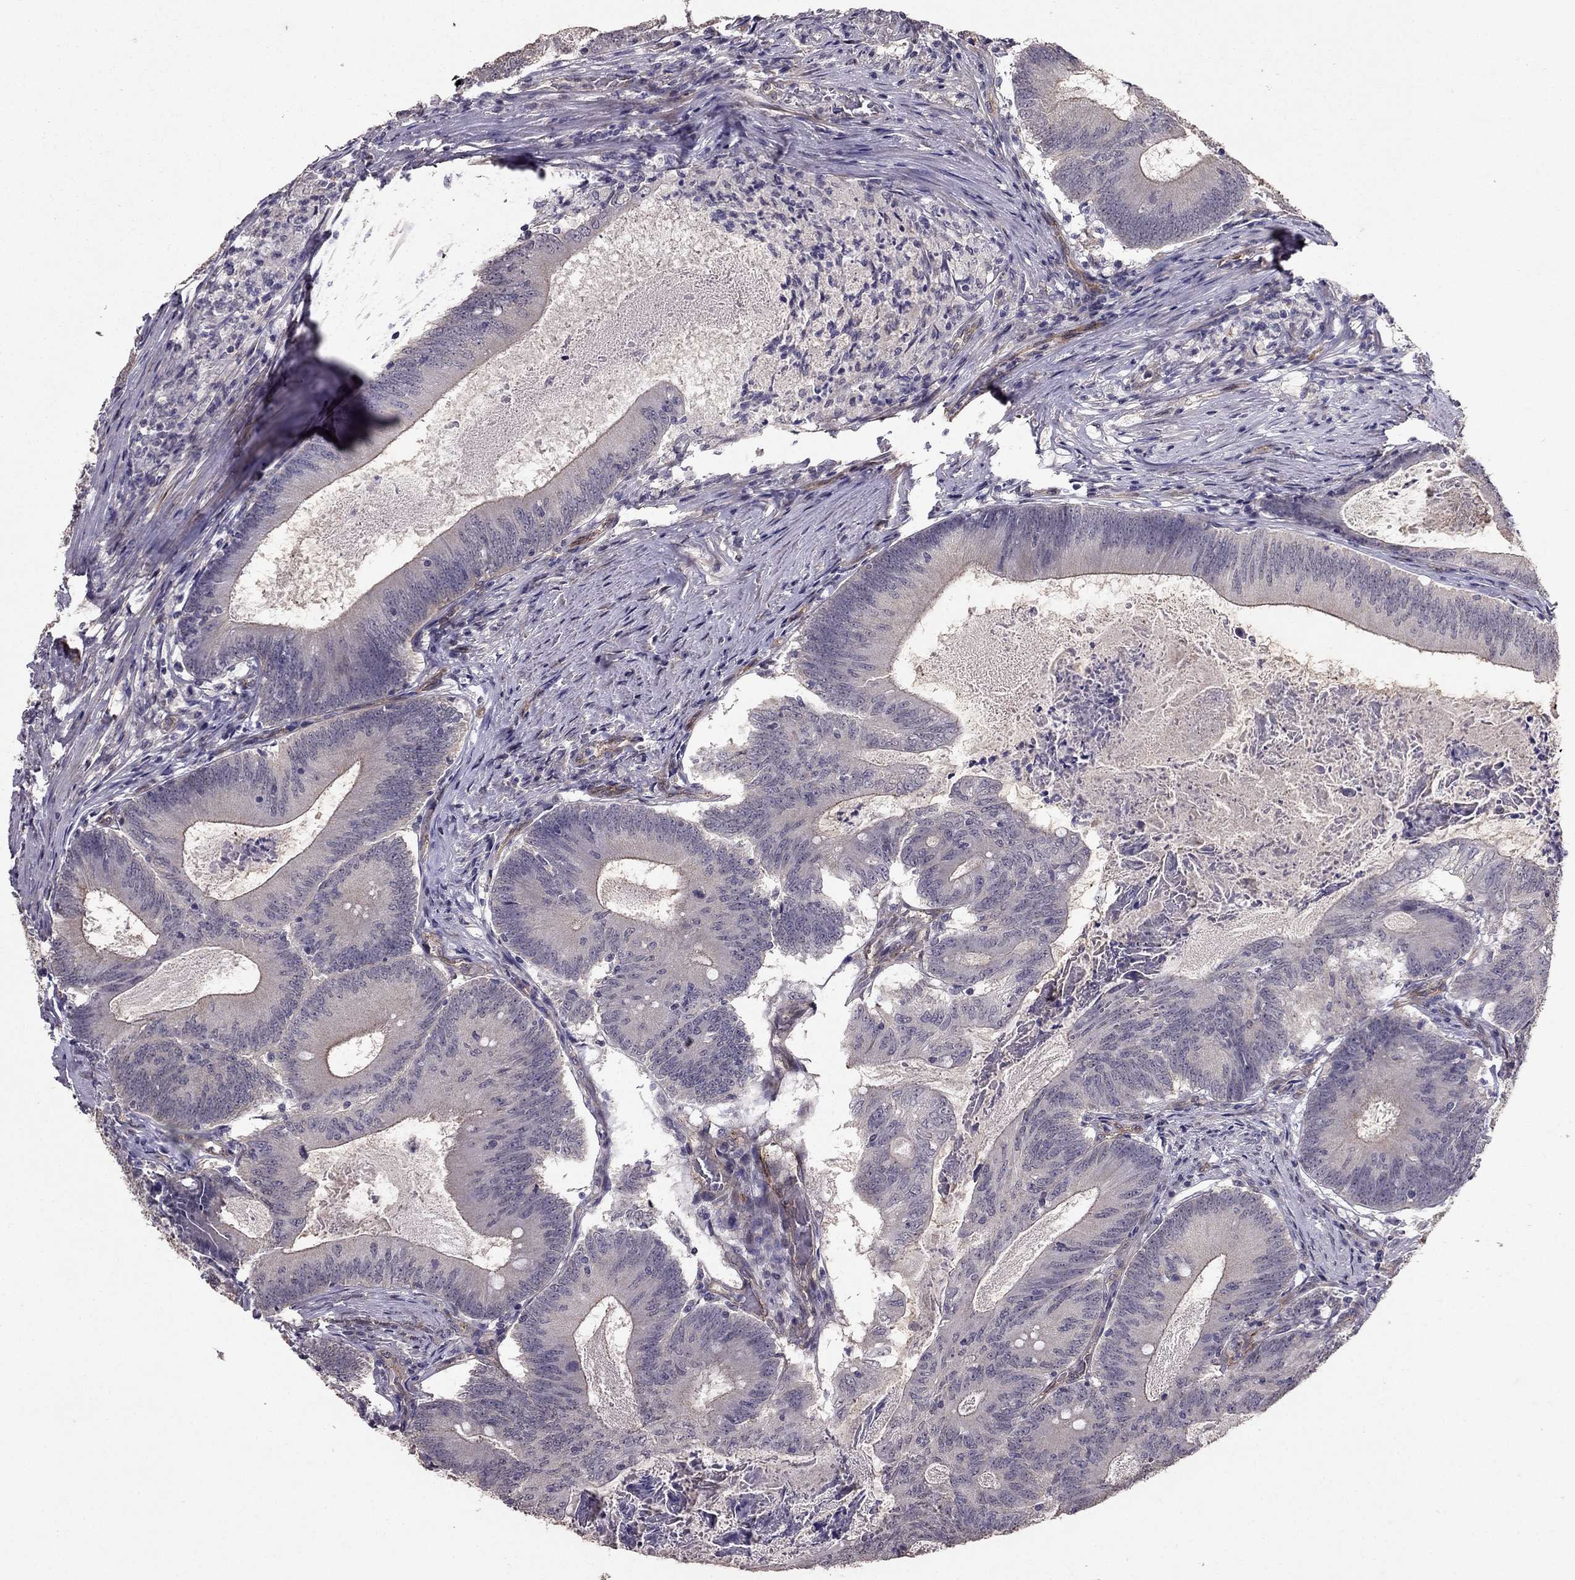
{"staining": {"intensity": "negative", "quantity": "none", "location": "none"}, "tissue": "colorectal cancer", "cell_type": "Tumor cells", "image_type": "cancer", "snomed": [{"axis": "morphology", "description": "Adenocarcinoma, NOS"}, {"axis": "topography", "description": "Colon"}], "caption": "This is an IHC histopathology image of adenocarcinoma (colorectal). There is no expression in tumor cells.", "gene": "RASIP1", "patient": {"sex": "female", "age": 70}}